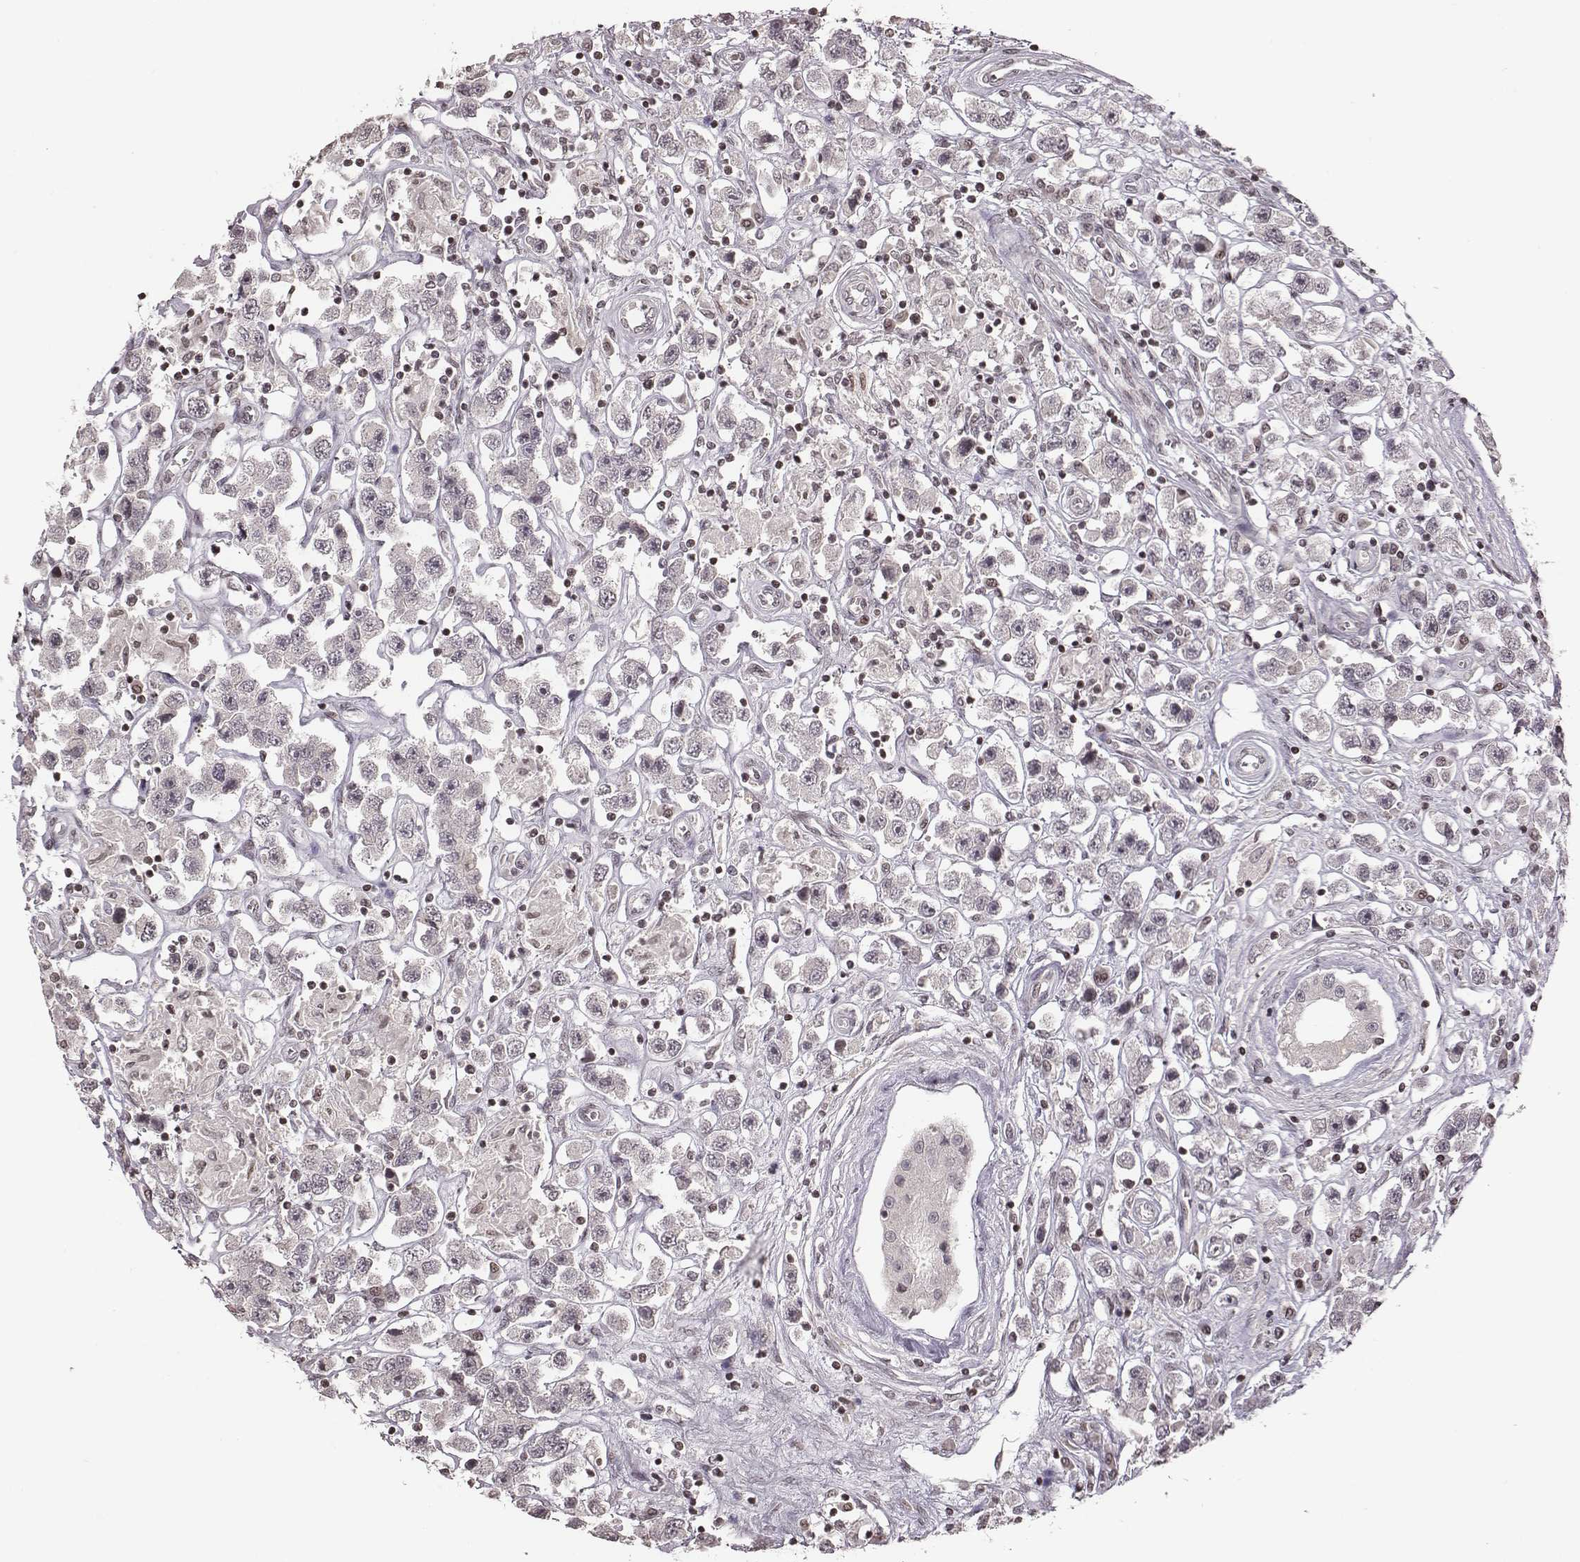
{"staining": {"intensity": "negative", "quantity": "none", "location": "none"}, "tissue": "testis cancer", "cell_type": "Tumor cells", "image_type": "cancer", "snomed": [{"axis": "morphology", "description": "Seminoma, NOS"}, {"axis": "topography", "description": "Testis"}], "caption": "This is an immunohistochemistry histopathology image of testis cancer. There is no staining in tumor cells.", "gene": "GRM4", "patient": {"sex": "male", "age": 45}}